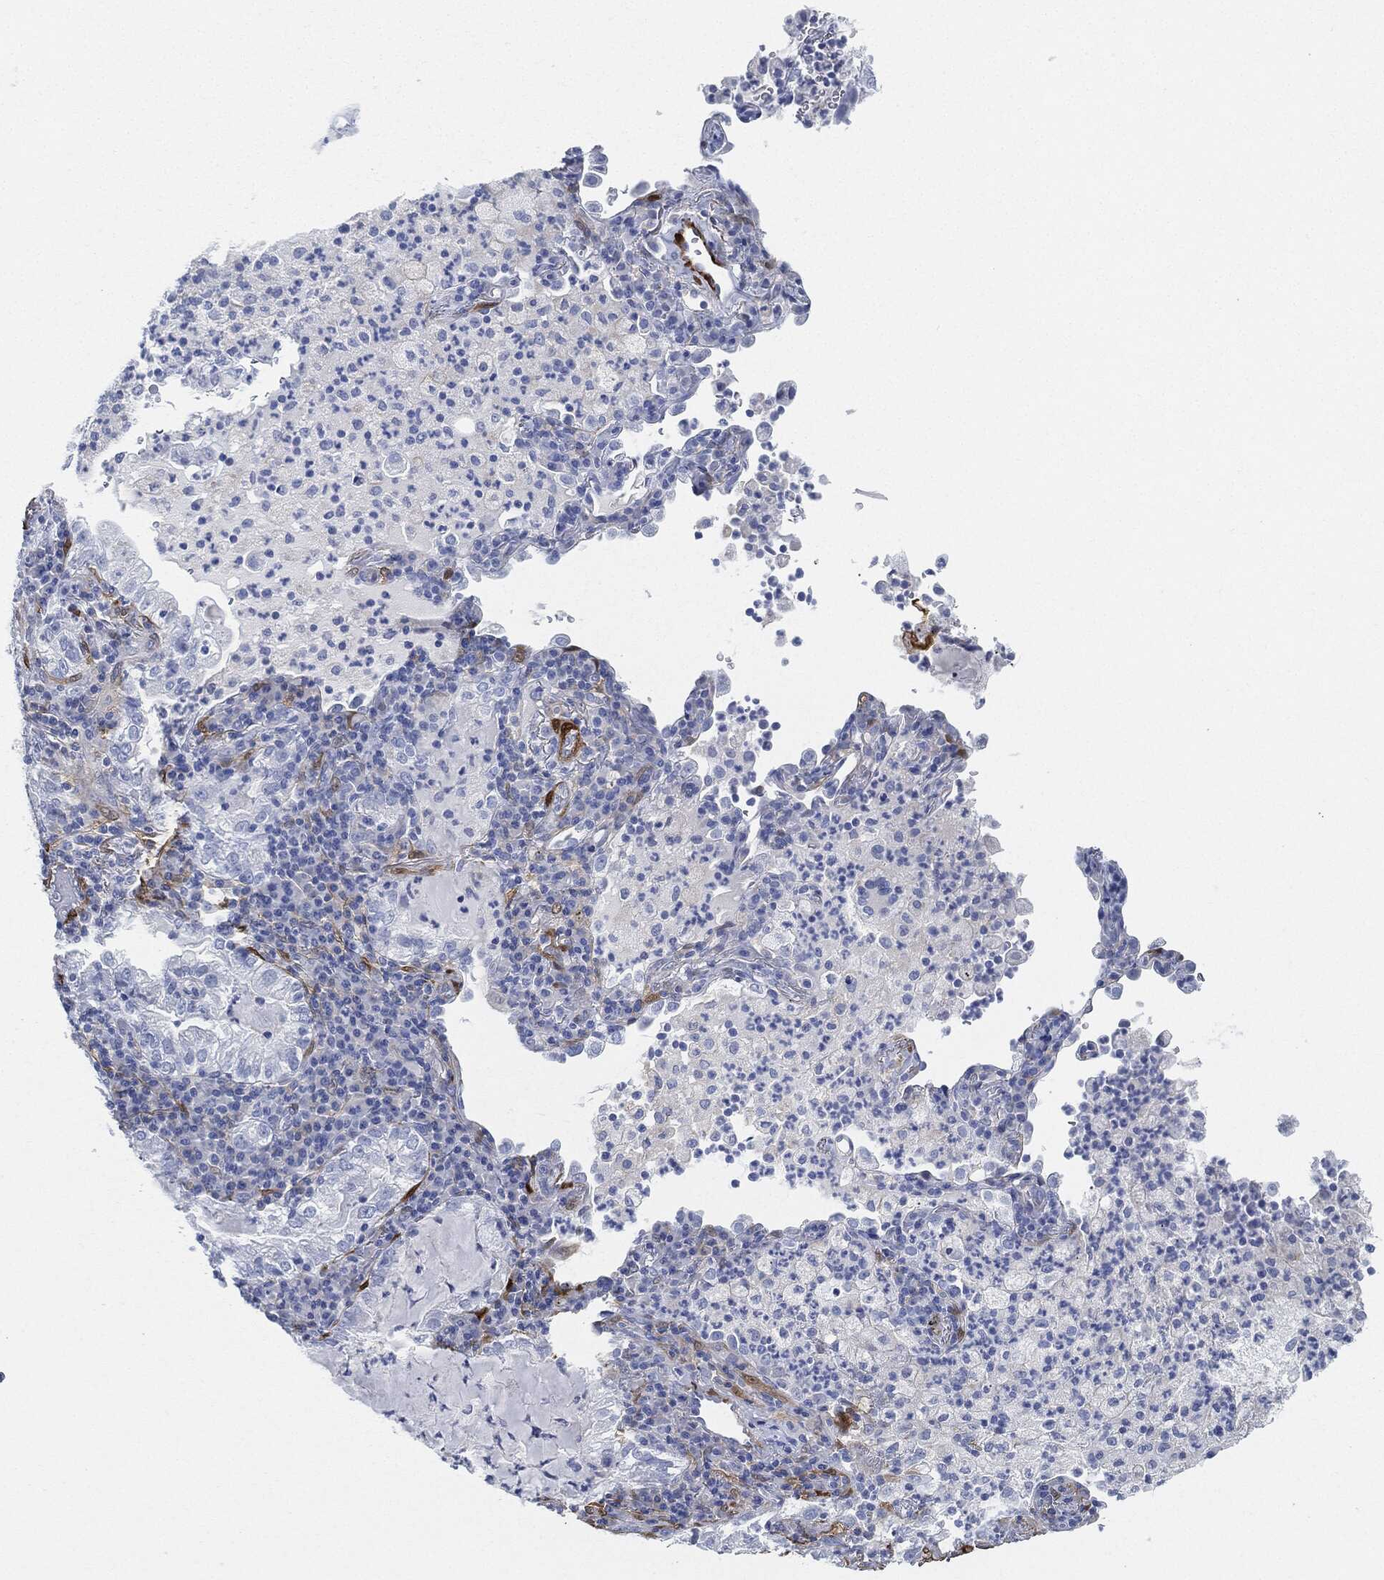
{"staining": {"intensity": "negative", "quantity": "none", "location": "none"}, "tissue": "lung cancer", "cell_type": "Tumor cells", "image_type": "cancer", "snomed": [{"axis": "morphology", "description": "Adenocarcinoma, NOS"}, {"axis": "topography", "description": "Lung"}], "caption": "This is a photomicrograph of immunohistochemistry staining of lung adenocarcinoma, which shows no staining in tumor cells.", "gene": "TAGLN", "patient": {"sex": "female", "age": 73}}